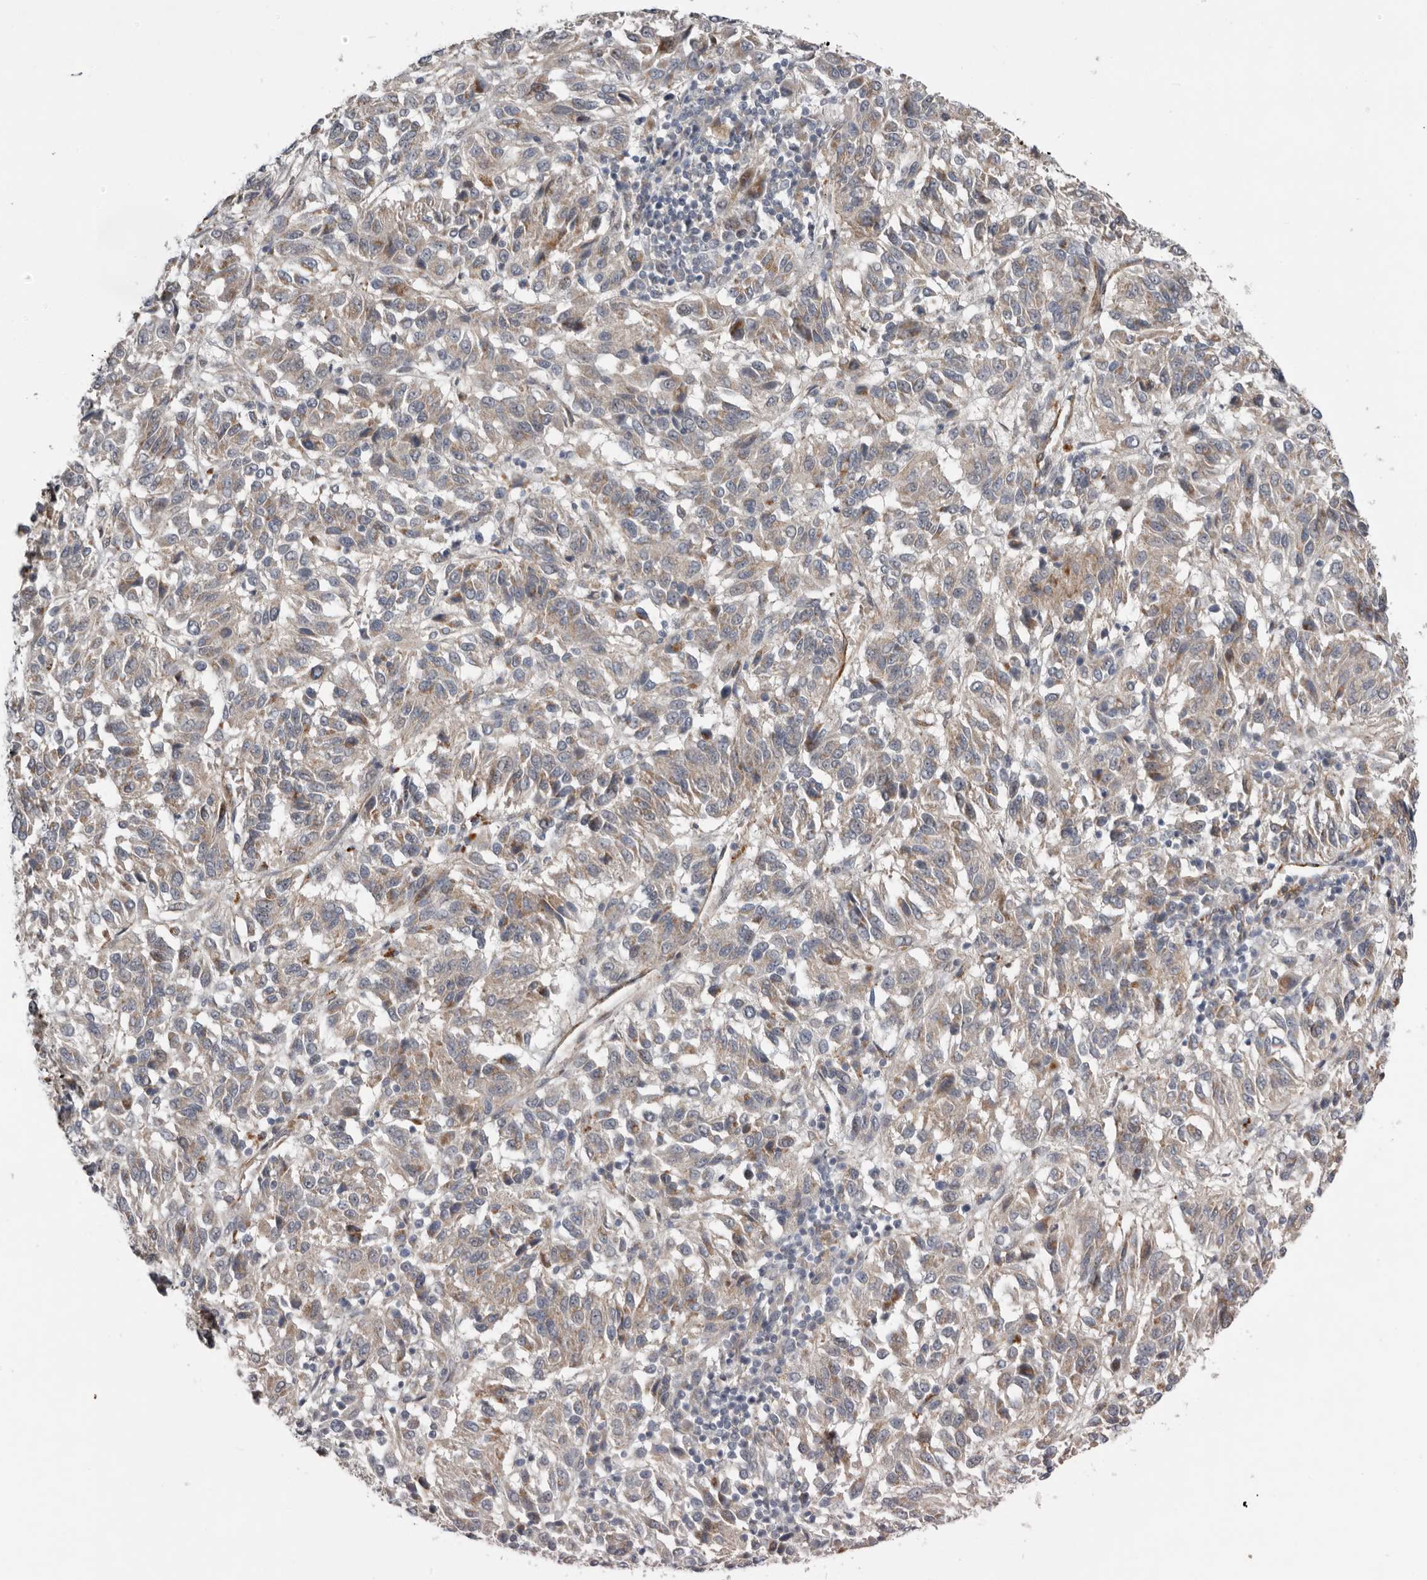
{"staining": {"intensity": "negative", "quantity": "none", "location": "none"}, "tissue": "melanoma", "cell_type": "Tumor cells", "image_type": "cancer", "snomed": [{"axis": "morphology", "description": "Malignant melanoma, Metastatic site"}, {"axis": "topography", "description": "Lung"}], "caption": "There is no significant expression in tumor cells of malignant melanoma (metastatic site).", "gene": "RANBP17", "patient": {"sex": "male", "age": 64}}